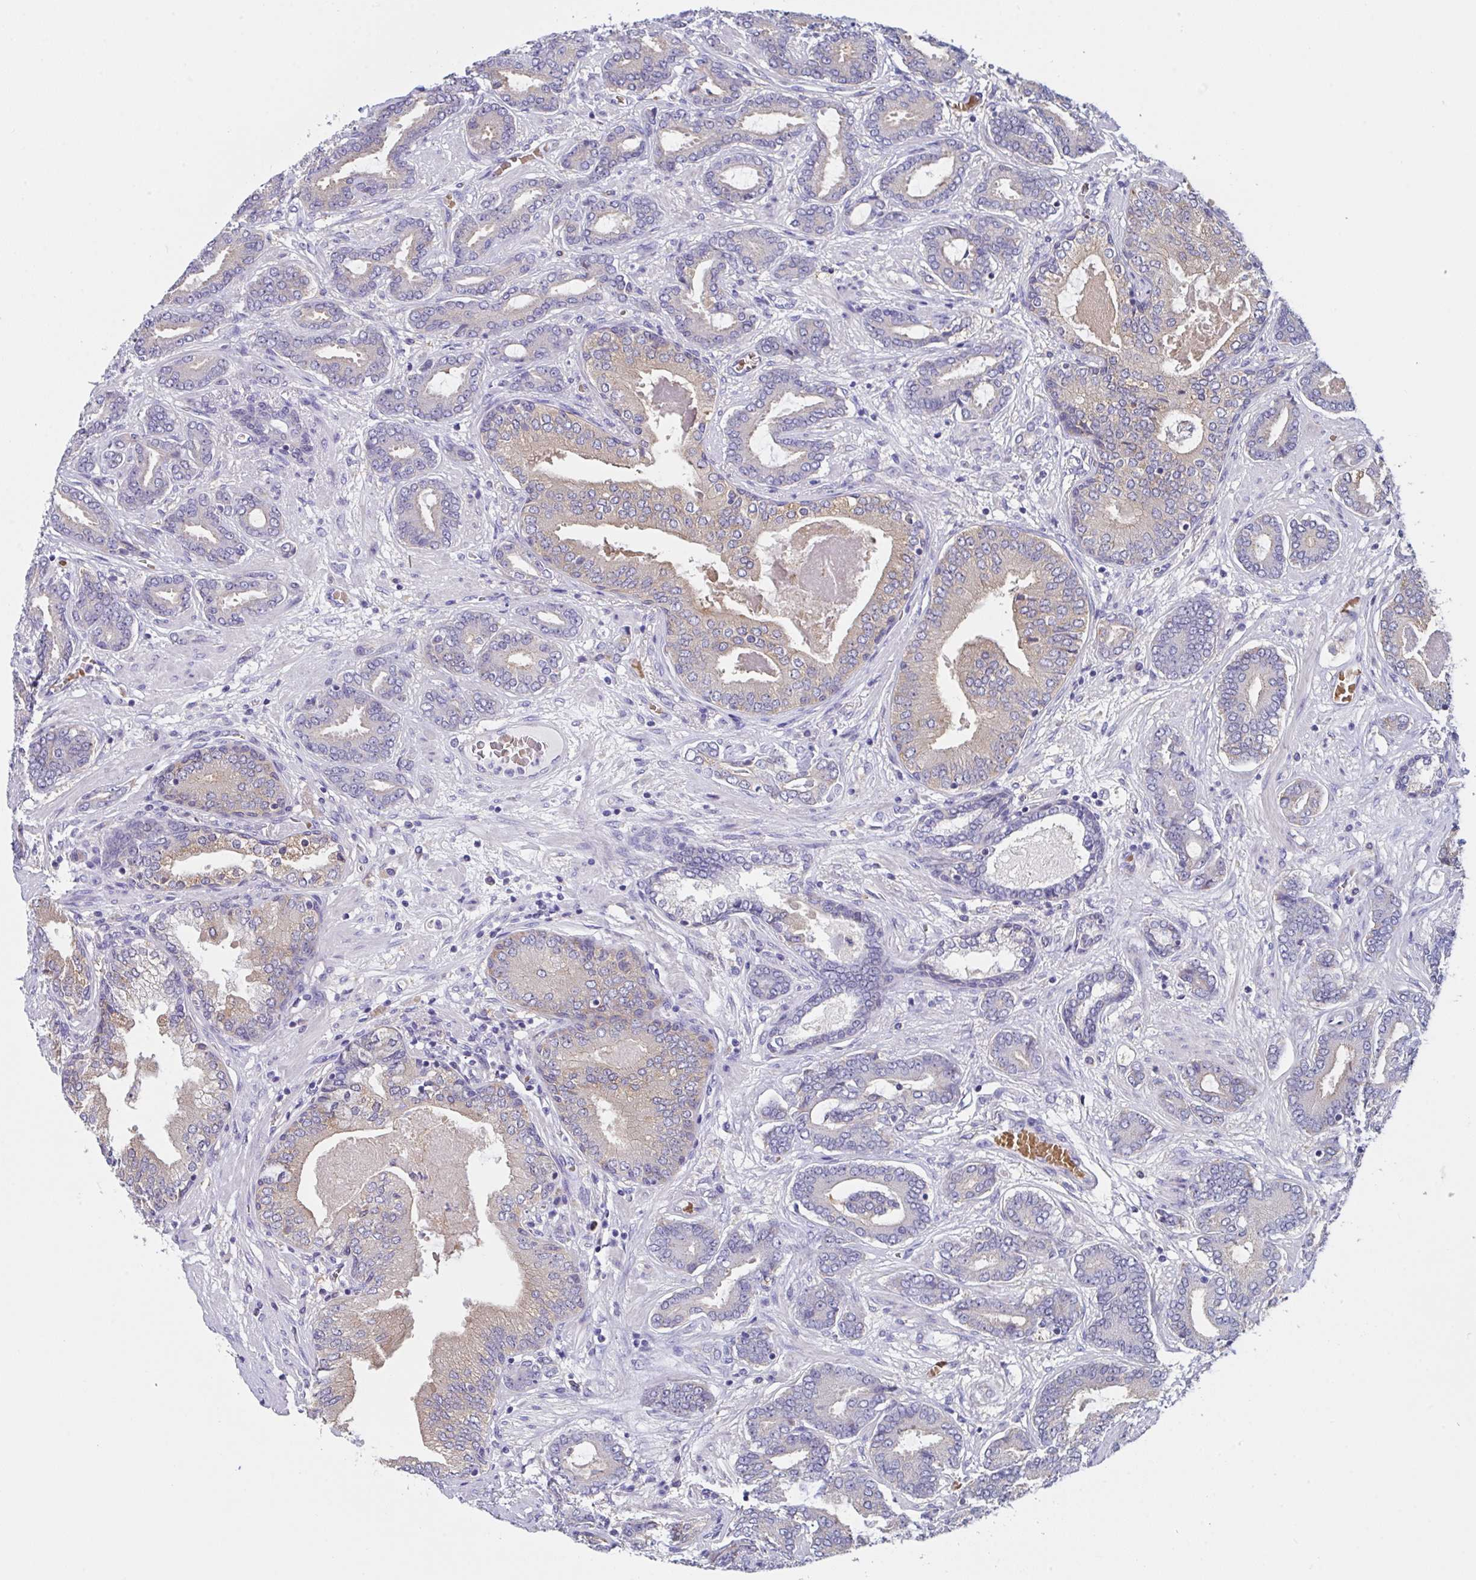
{"staining": {"intensity": "negative", "quantity": "none", "location": "none"}, "tissue": "prostate cancer", "cell_type": "Tumor cells", "image_type": "cancer", "snomed": [{"axis": "morphology", "description": "Adenocarcinoma, High grade"}, {"axis": "topography", "description": "Prostate"}], "caption": "Immunohistochemistry of adenocarcinoma (high-grade) (prostate) reveals no expression in tumor cells. (DAB immunohistochemistry (IHC) visualized using brightfield microscopy, high magnification).", "gene": "TFAP2C", "patient": {"sex": "male", "age": 62}}